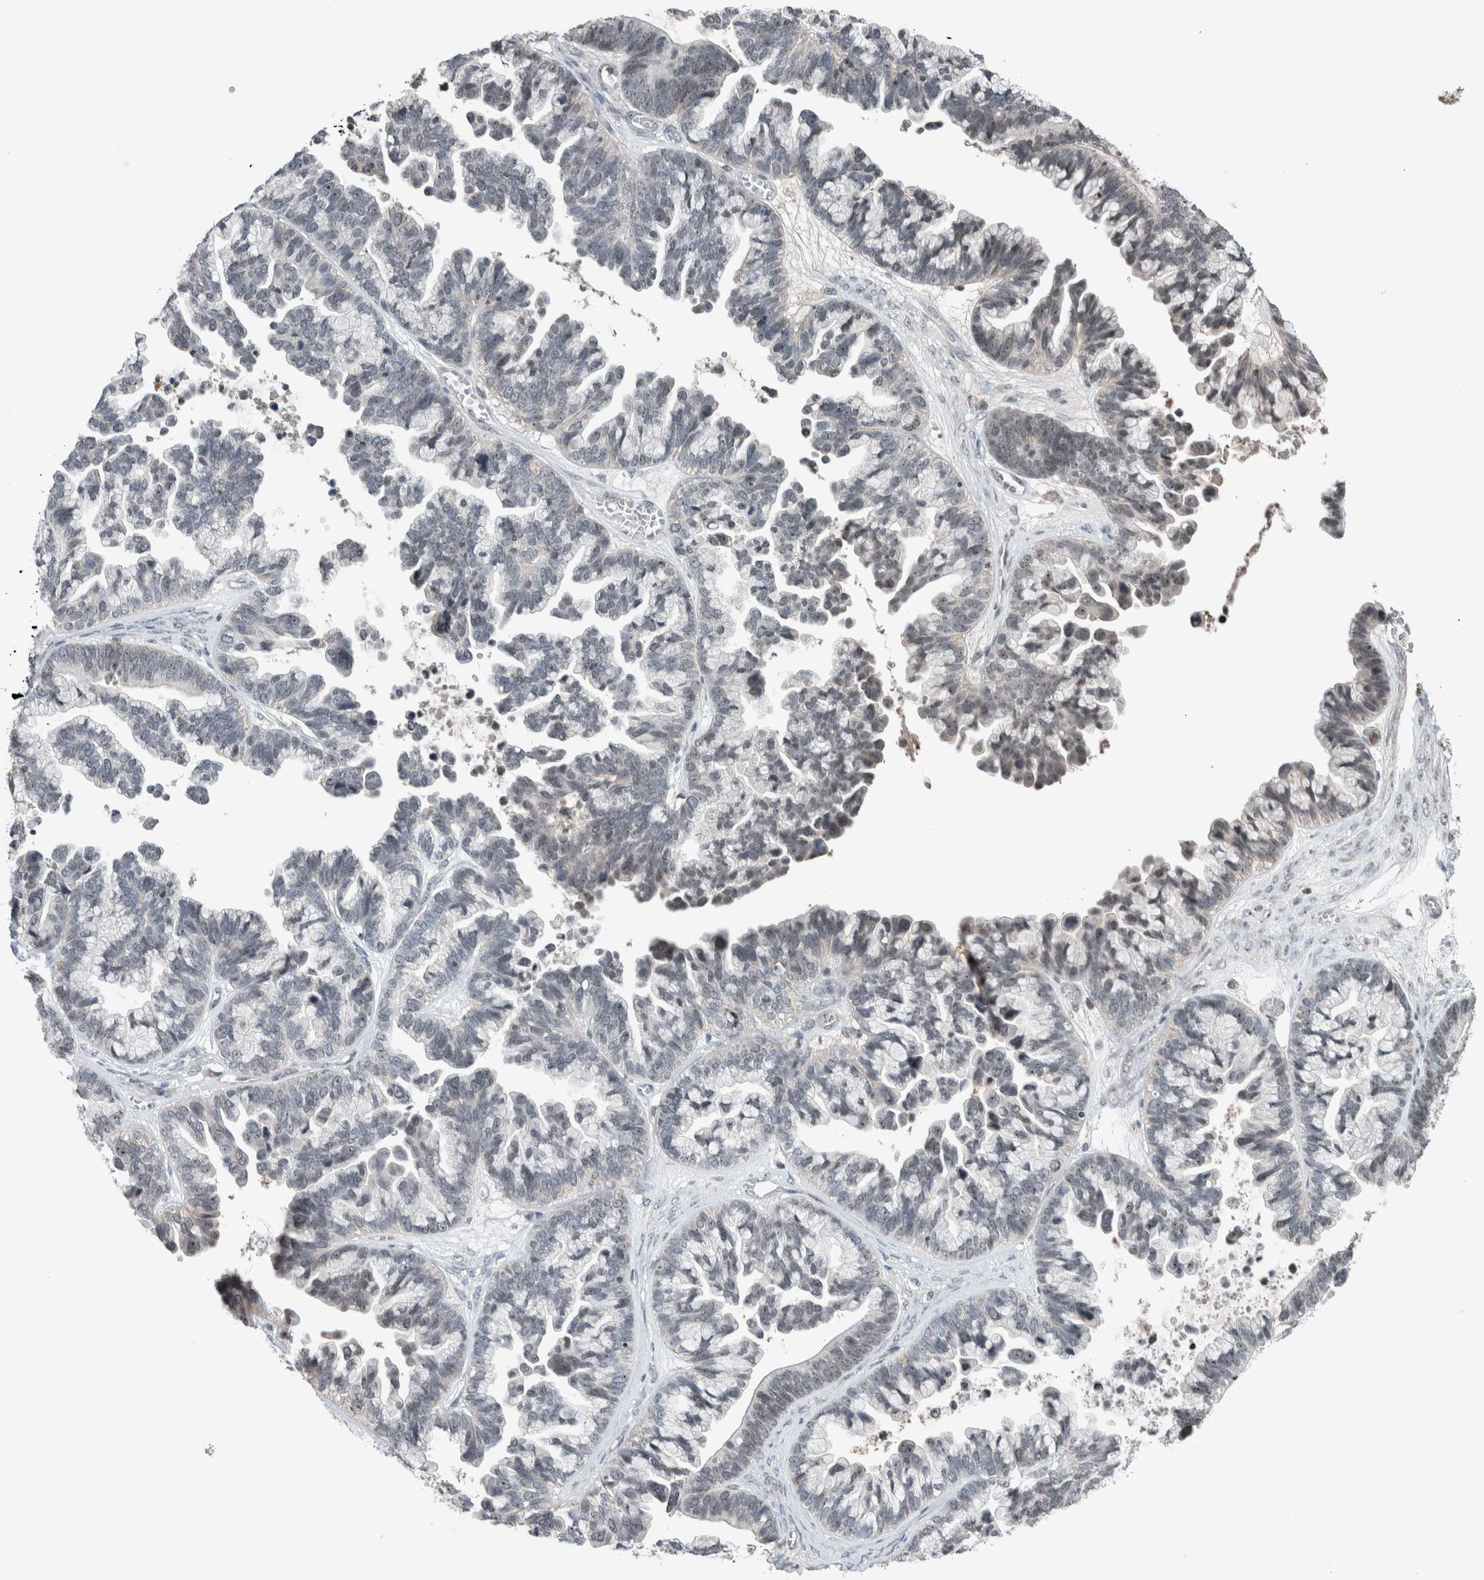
{"staining": {"intensity": "moderate", "quantity": "<25%", "location": "nuclear"}, "tissue": "ovarian cancer", "cell_type": "Tumor cells", "image_type": "cancer", "snomed": [{"axis": "morphology", "description": "Cystadenocarcinoma, serous, NOS"}, {"axis": "topography", "description": "Ovary"}], "caption": "Immunohistochemical staining of human ovarian cancer (serous cystadenocarcinoma) exhibits low levels of moderate nuclear protein expression in about <25% of tumor cells.", "gene": "RPF1", "patient": {"sex": "female", "age": 56}}